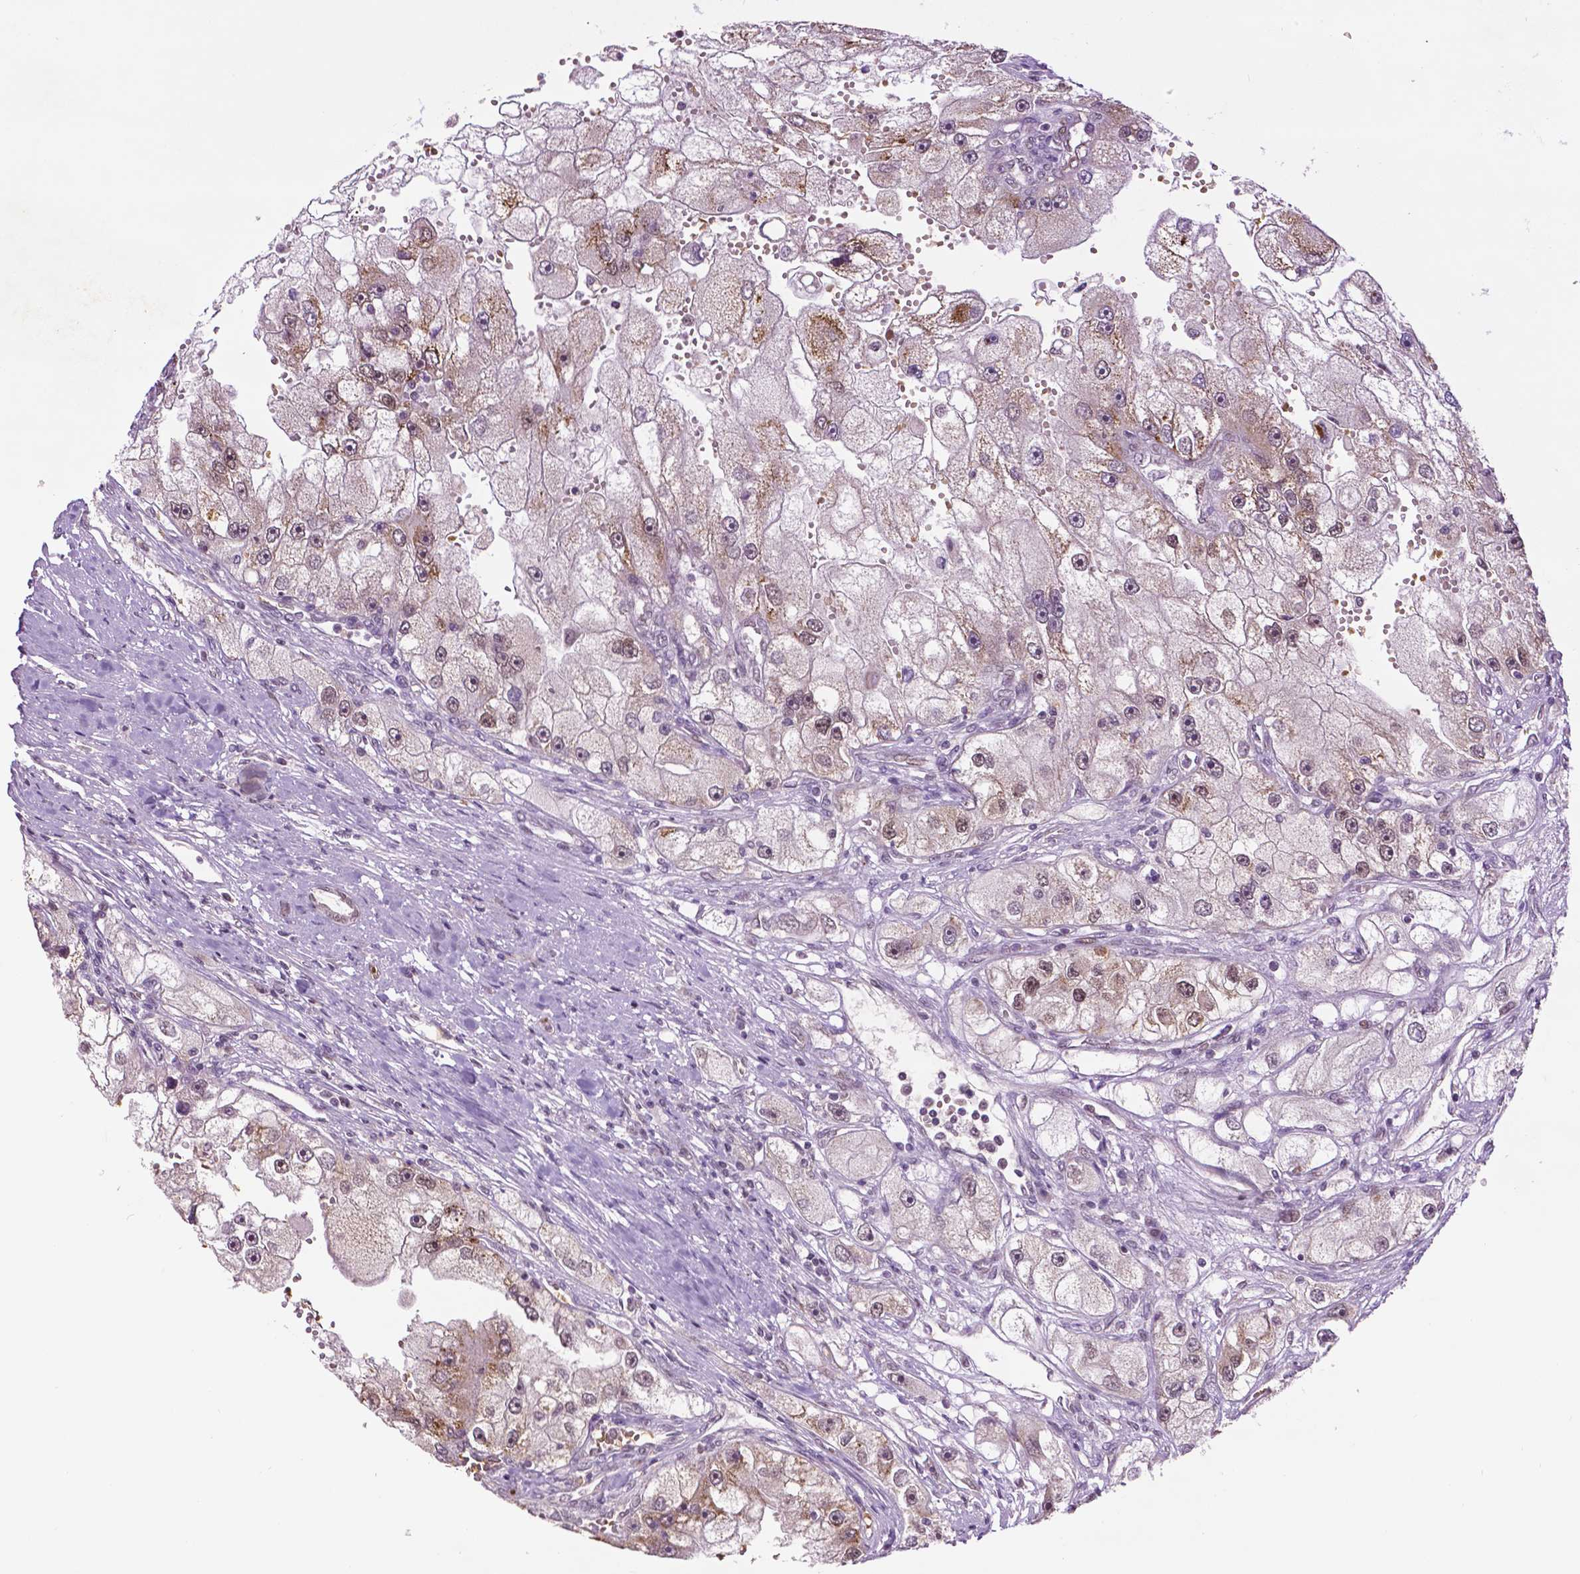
{"staining": {"intensity": "moderate", "quantity": "25%-75%", "location": "cytoplasmic/membranous,nuclear"}, "tissue": "renal cancer", "cell_type": "Tumor cells", "image_type": "cancer", "snomed": [{"axis": "morphology", "description": "Adenocarcinoma, NOS"}, {"axis": "topography", "description": "Kidney"}], "caption": "This micrograph demonstrates IHC staining of human adenocarcinoma (renal), with medium moderate cytoplasmic/membranous and nuclear expression in about 25%-75% of tumor cells.", "gene": "ZNF41", "patient": {"sex": "male", "age": 63}}